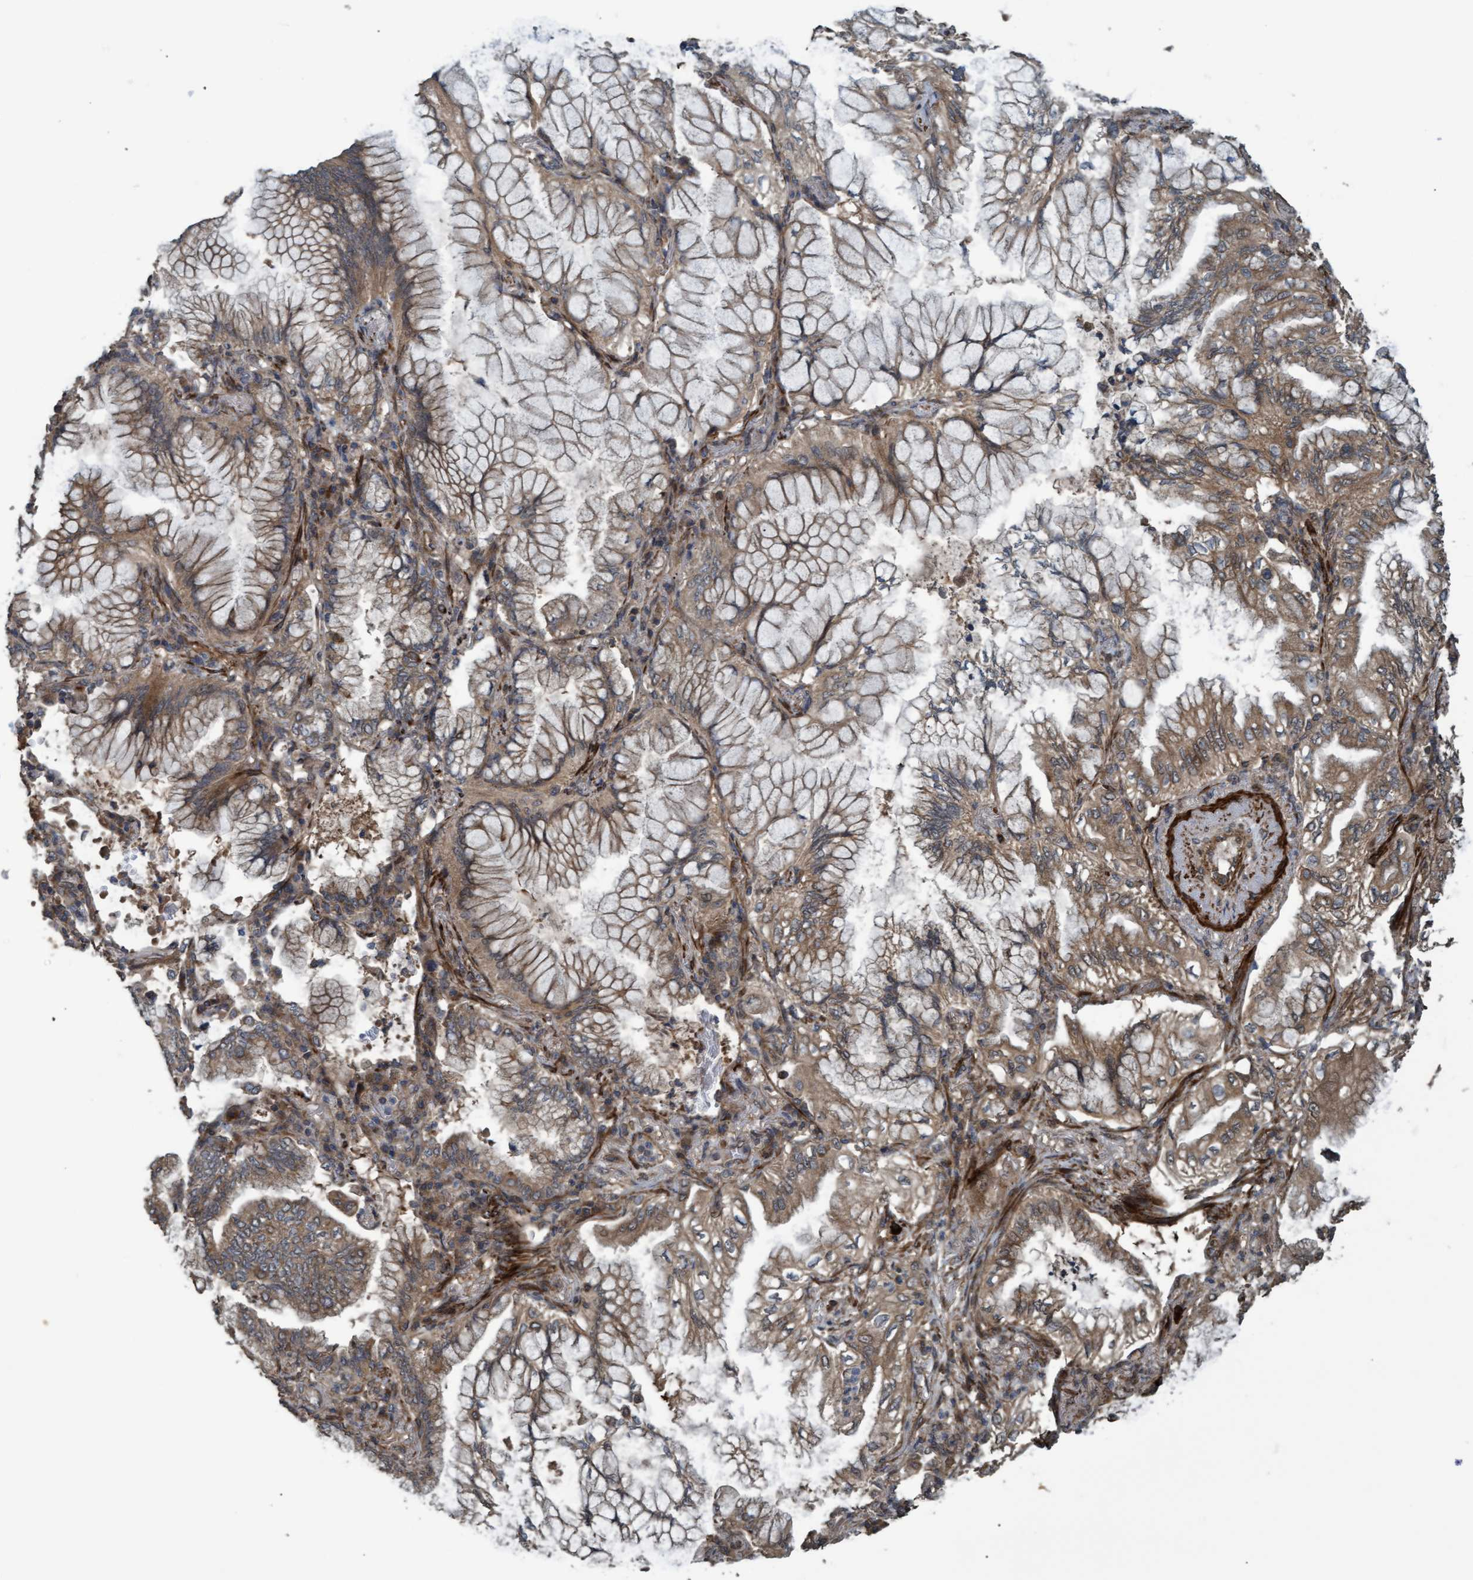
{"staining": {"intensity": "moderate", "quantity": ">75%", "location": "cytoplasmic/membranous"}, "tissue": "lung cancer", "cell_type": "Tumor cells", "image_type": "cancer", "snomed": [{"axis": "morphology", "description": "Adenocarcinoma, NOS"}, {"axis": "topography", "description": "Lung"}], "caption": "Lung cancer (adenocarcinoma) stained with IHC shows moderate cytoplasmic/membranous staining in approximately >75% of tumor cells. The staining was performed using DAB, with brown indicating positive protein expression. Nuclei are stained blue with hematoxylin.", "gene": "GGT6", "patient": {"sex": "female", "age": 70}}